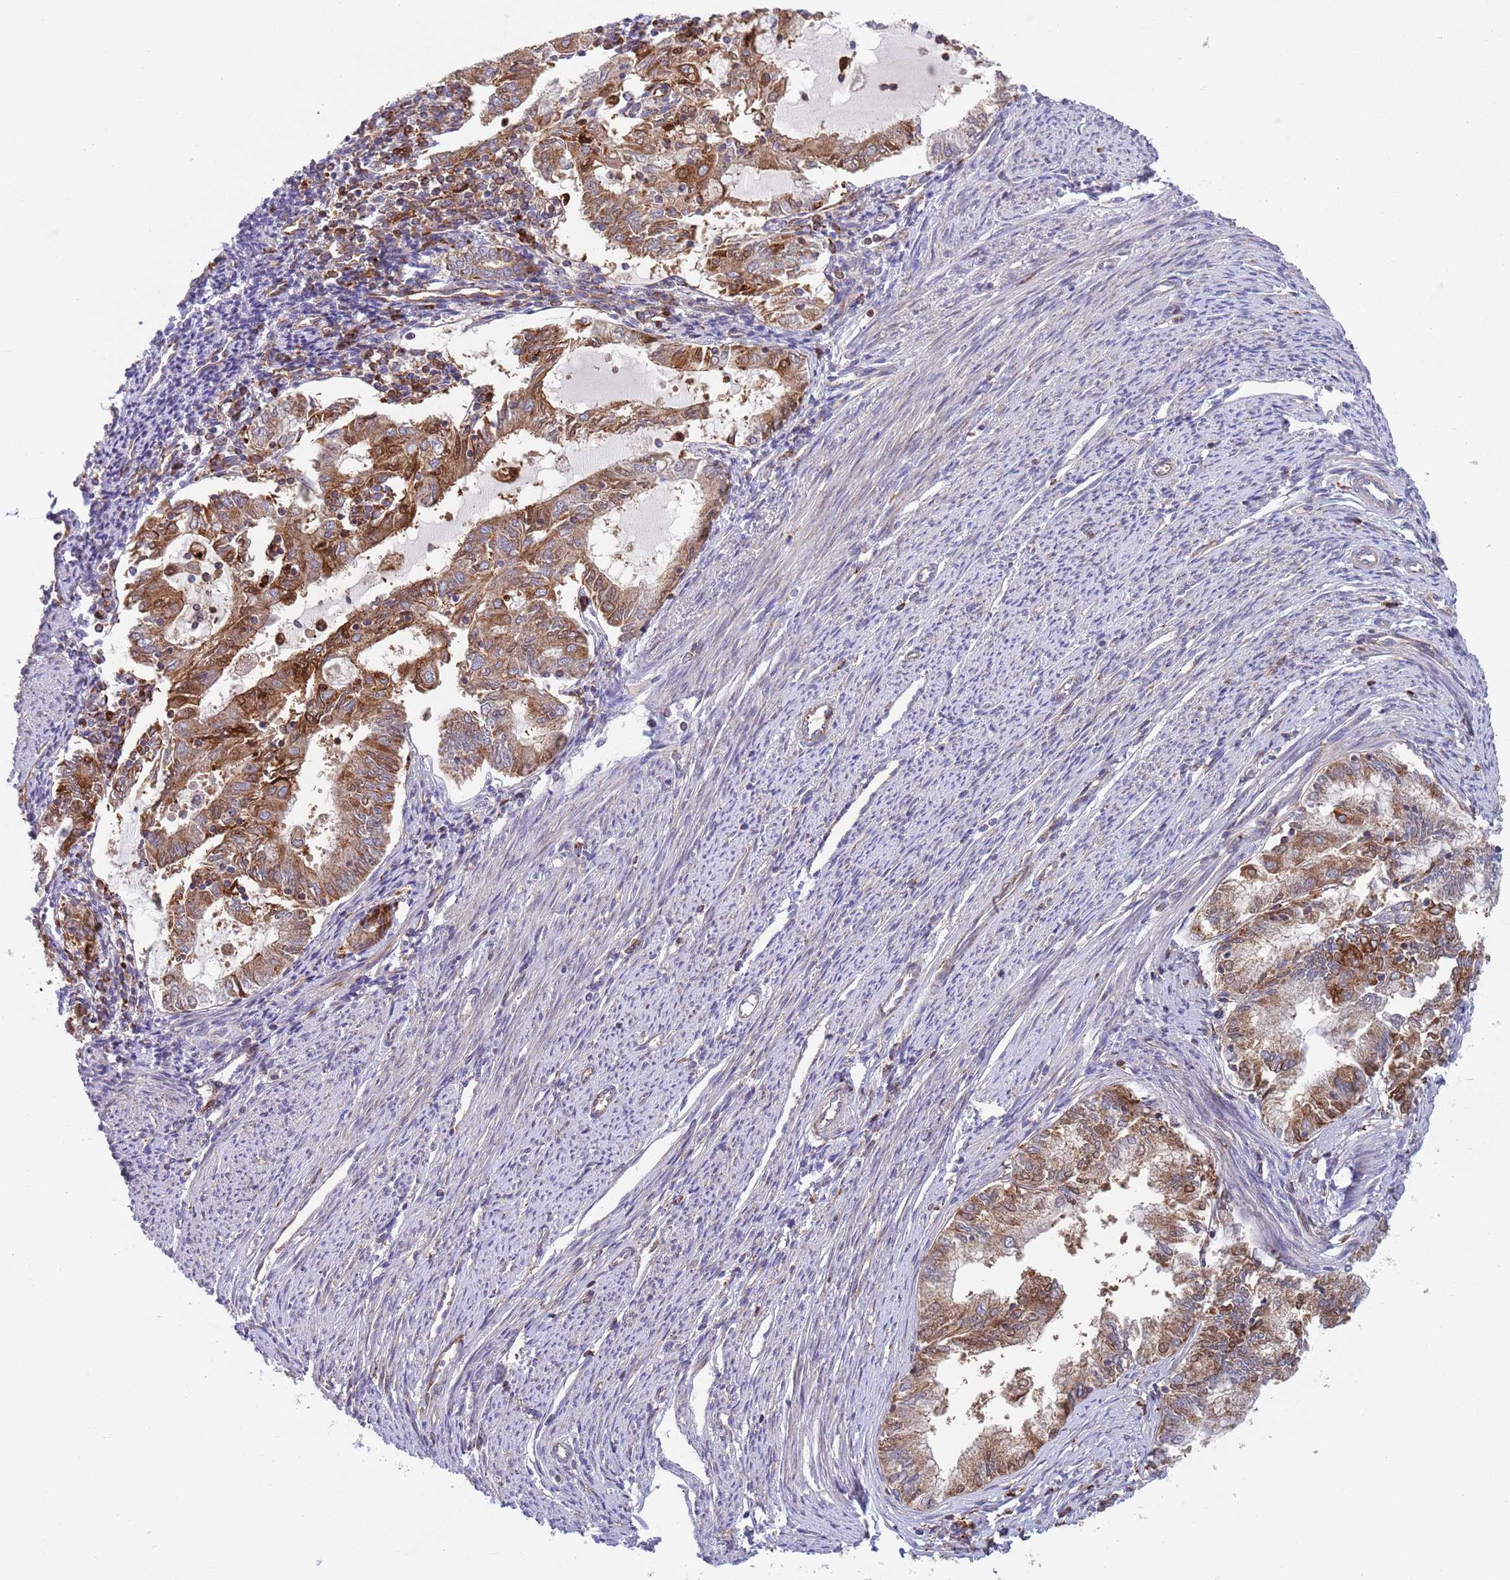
{"staining": {"intensity": "moderate", "quantity": "25%-75%", "location": "cytoplasmic/membranous"}, "tissue": "endometrial cancer", "cell_type": "Tumor cells", "image_type": "cancer", "snomed": [{"axis": "morphology", "description": "Adenocarcinoma, NOS"}, {"axis": "topography", "description": "Endometrium"}], "caption": "Immunohistochemical staining of adenocarcinoma (endometrial) reveals medium levels of moderate cytoplasmic/membranous positivity in about 25%-75% of tumor cells.", "gene": "ZMYM5", "patient": {"sex": "female", "age": 79}}